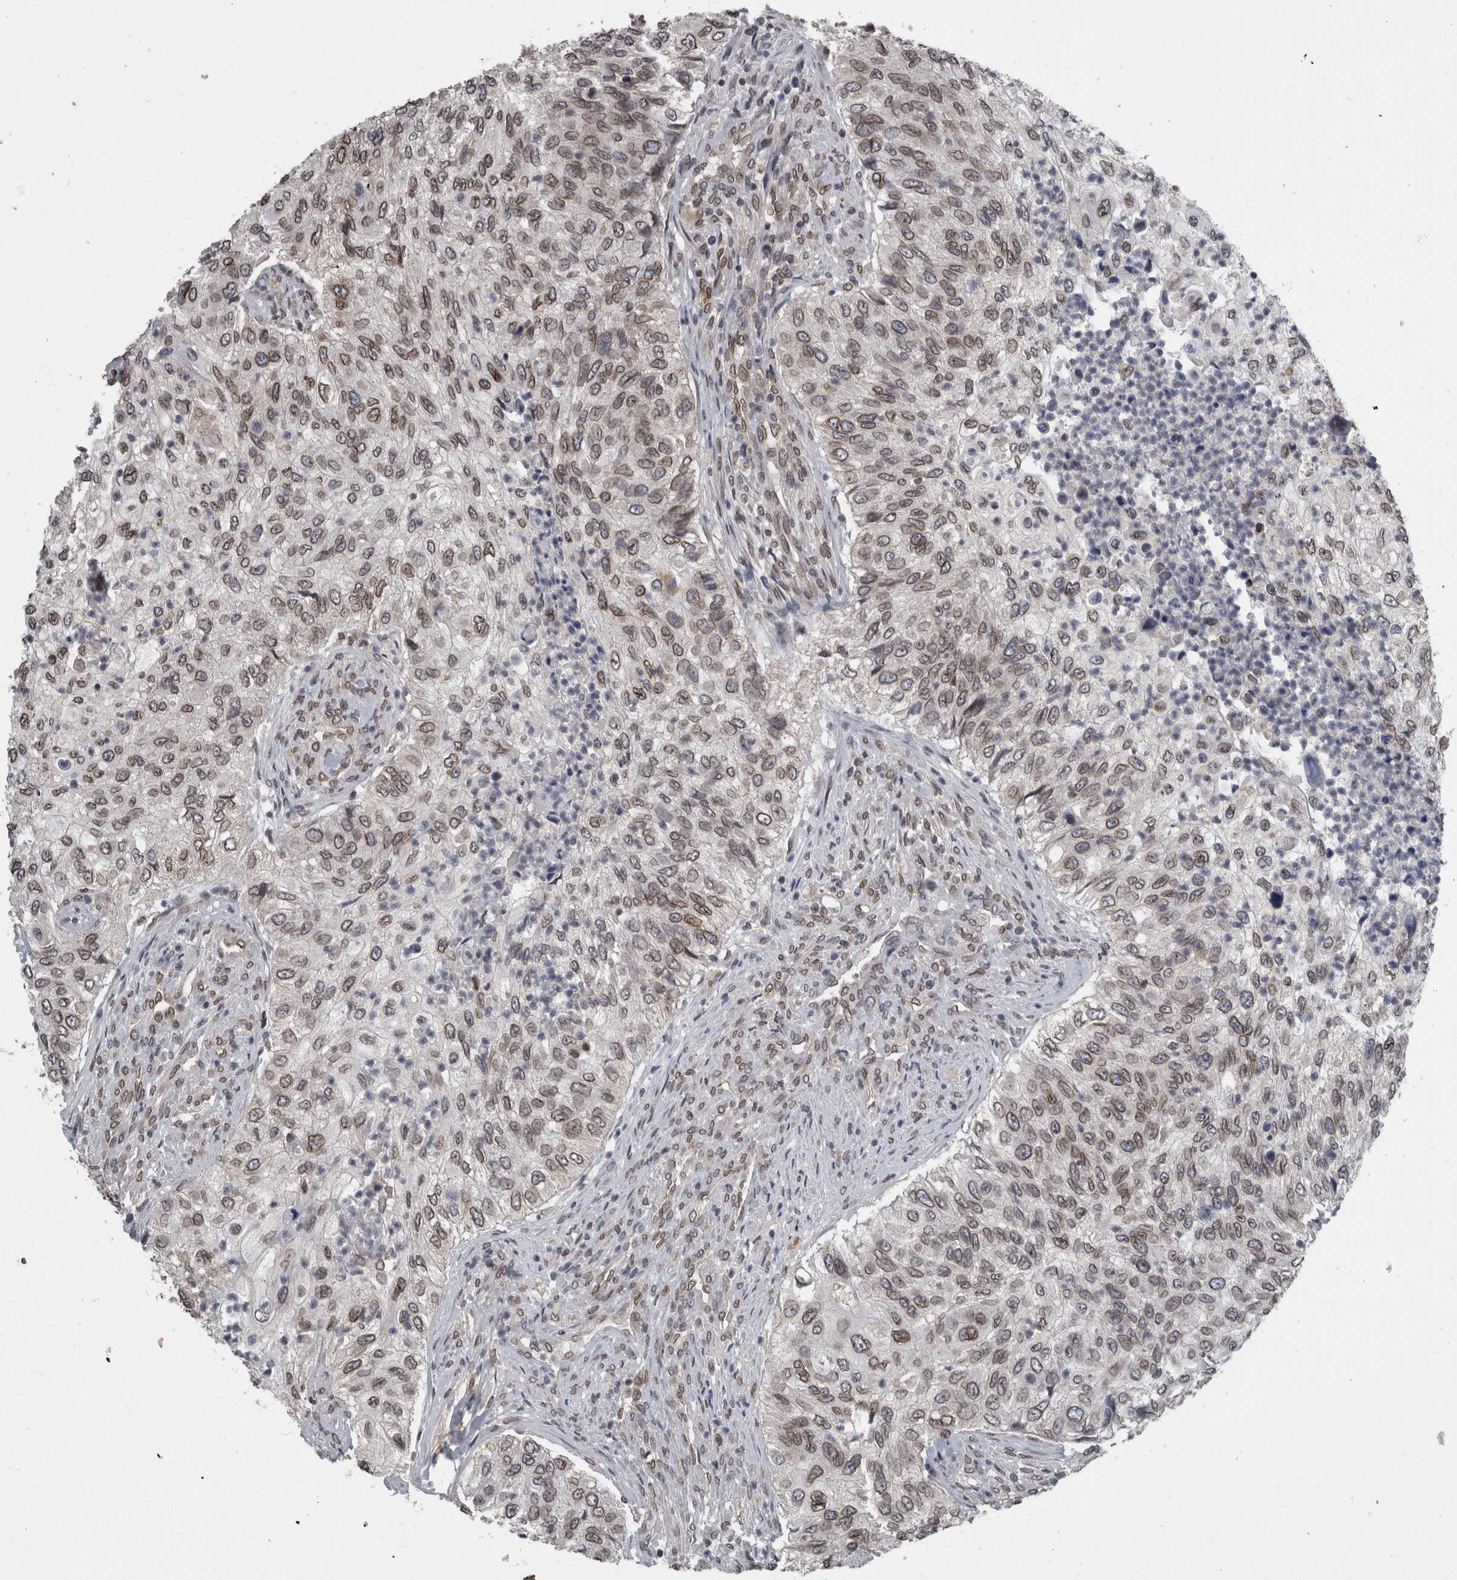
{"staining": {"intensity": "moderate", "quantity": ">75%", "location": "cytoplasmic/membranous,nuclear"}, "tissue": "urothelial cancer", "cell_type": "Tumor cells", "image_type": "cancer", "snomed": [{"axis": "morphology", "description": "Urothelial carcinoma, High grade"}, {"axis": "topography", "description": "Urinary bladder"}], "caption": "Immunohistochemistry (IHC) (DAB (3,3'-diaminobenzidine)) staining of urothelial carcinoma (high-grade) exhibits moderate cytoplasmic/membranous and nuclear protein positivity in approximately >75% of tumor cells.", "gene": "RANBP2", "patient": {"sex": "female", "age": 60}}